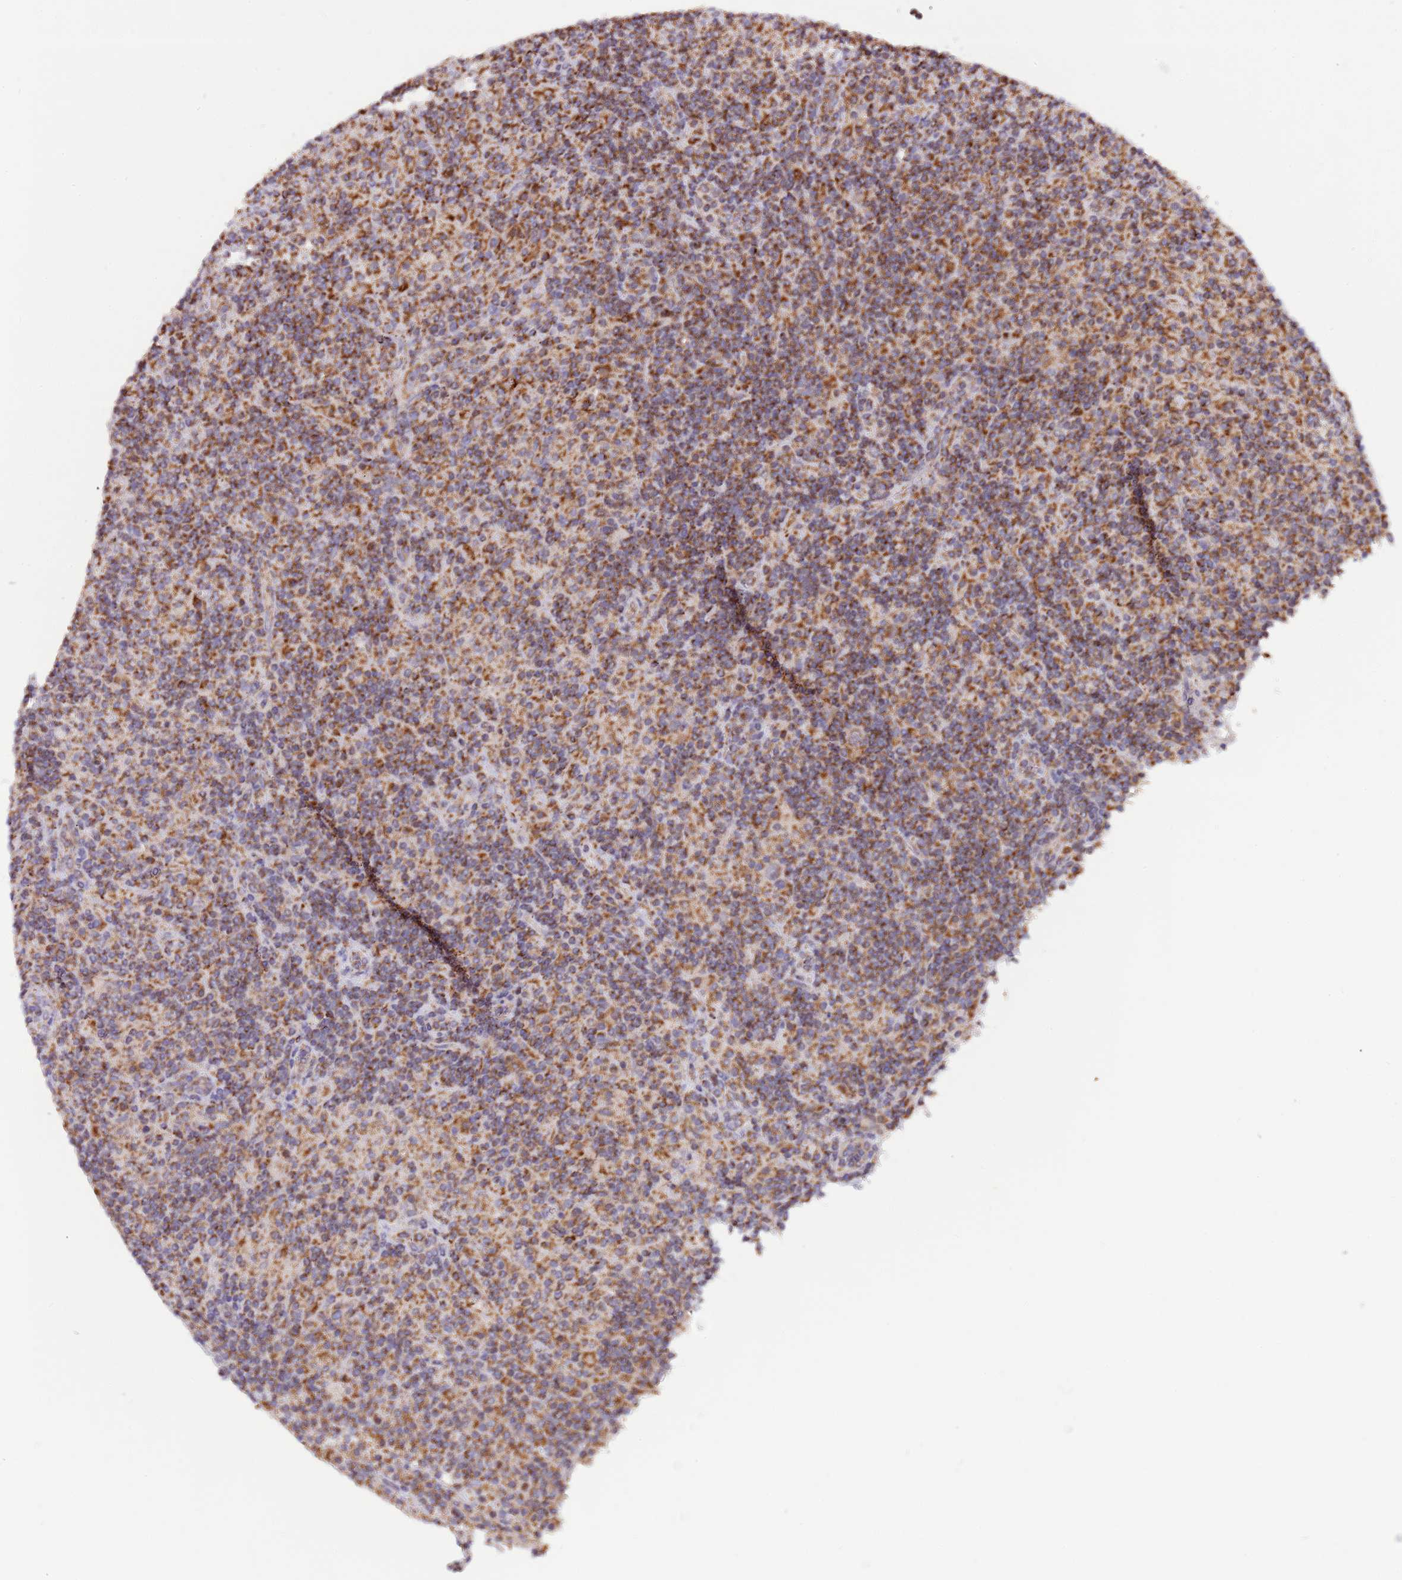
{"staining": {"intensity": "moderate", "quantity": "25%-75%", "location": "cytoplasmic/membranous"}, "tissue": "lymphoma", "cell_type": "Tumor cells", "image_type": "cancer", "snomed": [{"axis": "morphology", "description": "Hodgkin's disease, NOS"}, {"axis": "topography", "description": "Lymph node"}], "caption": "A brown stain shows moderate cytoplasmic/membranous positivity of a protein in human Hodgkin's disease tumor cells.", "gene": "LHX6", "patient": {"sex": "male", "age": 70}}